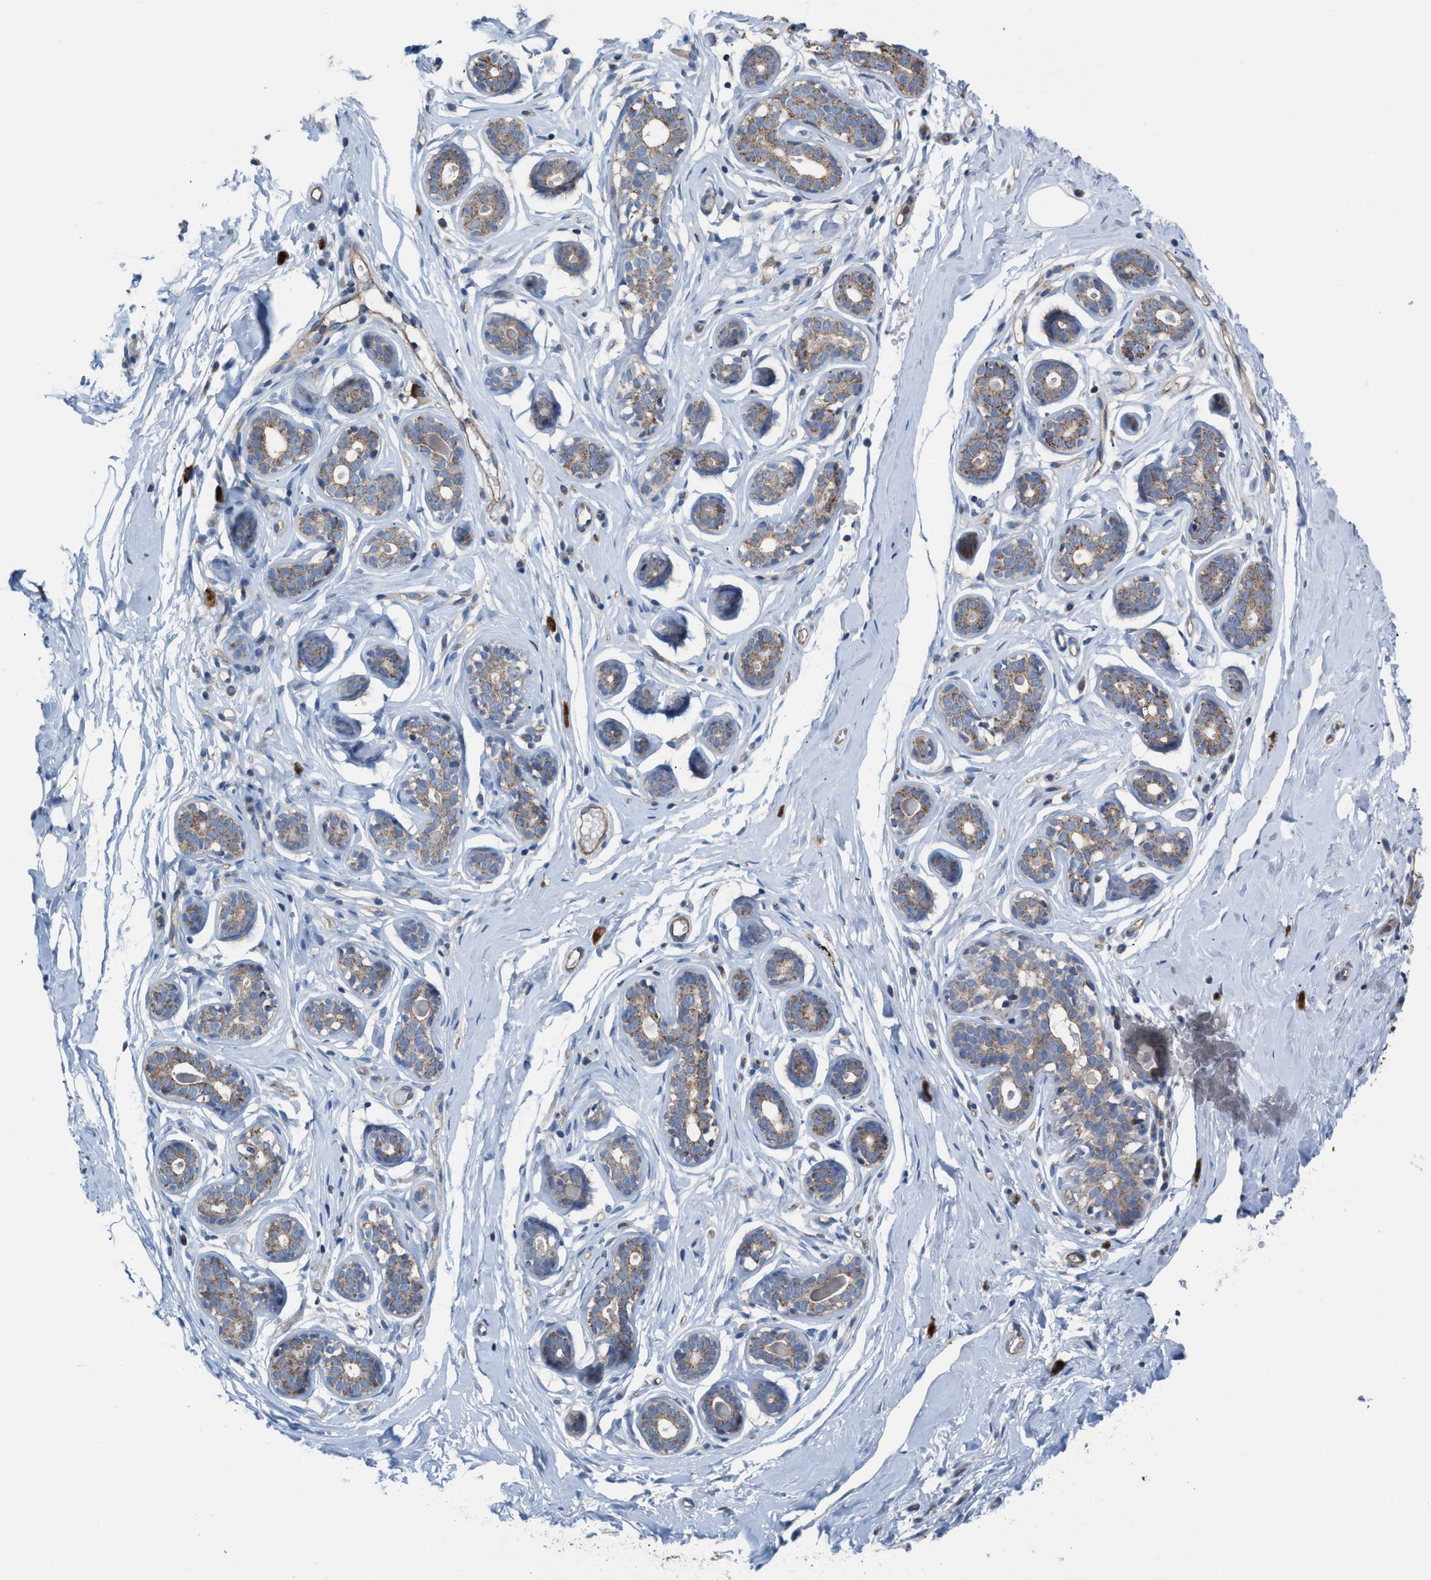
{"staining": {"intensity": "weak", "quantity": ">75%", "location": "cytoplasmic/membranous"}, "tissue": "breast", "cell_type": "Adipocytes", "image_type": "normal", "snomed": [{"axis": "morphology", "description": "Normal tissue, NOS"}, {"axis": "topography", "description": "Breast"}], "caption": "Immunohistochemical staining of normal breast exhibits >75% levels of weak cytoplasmic/membranous protein expression in about >75% of adipocytes.", "gene": "MRM1", "patient": {"sex": "female", "age": 23}}